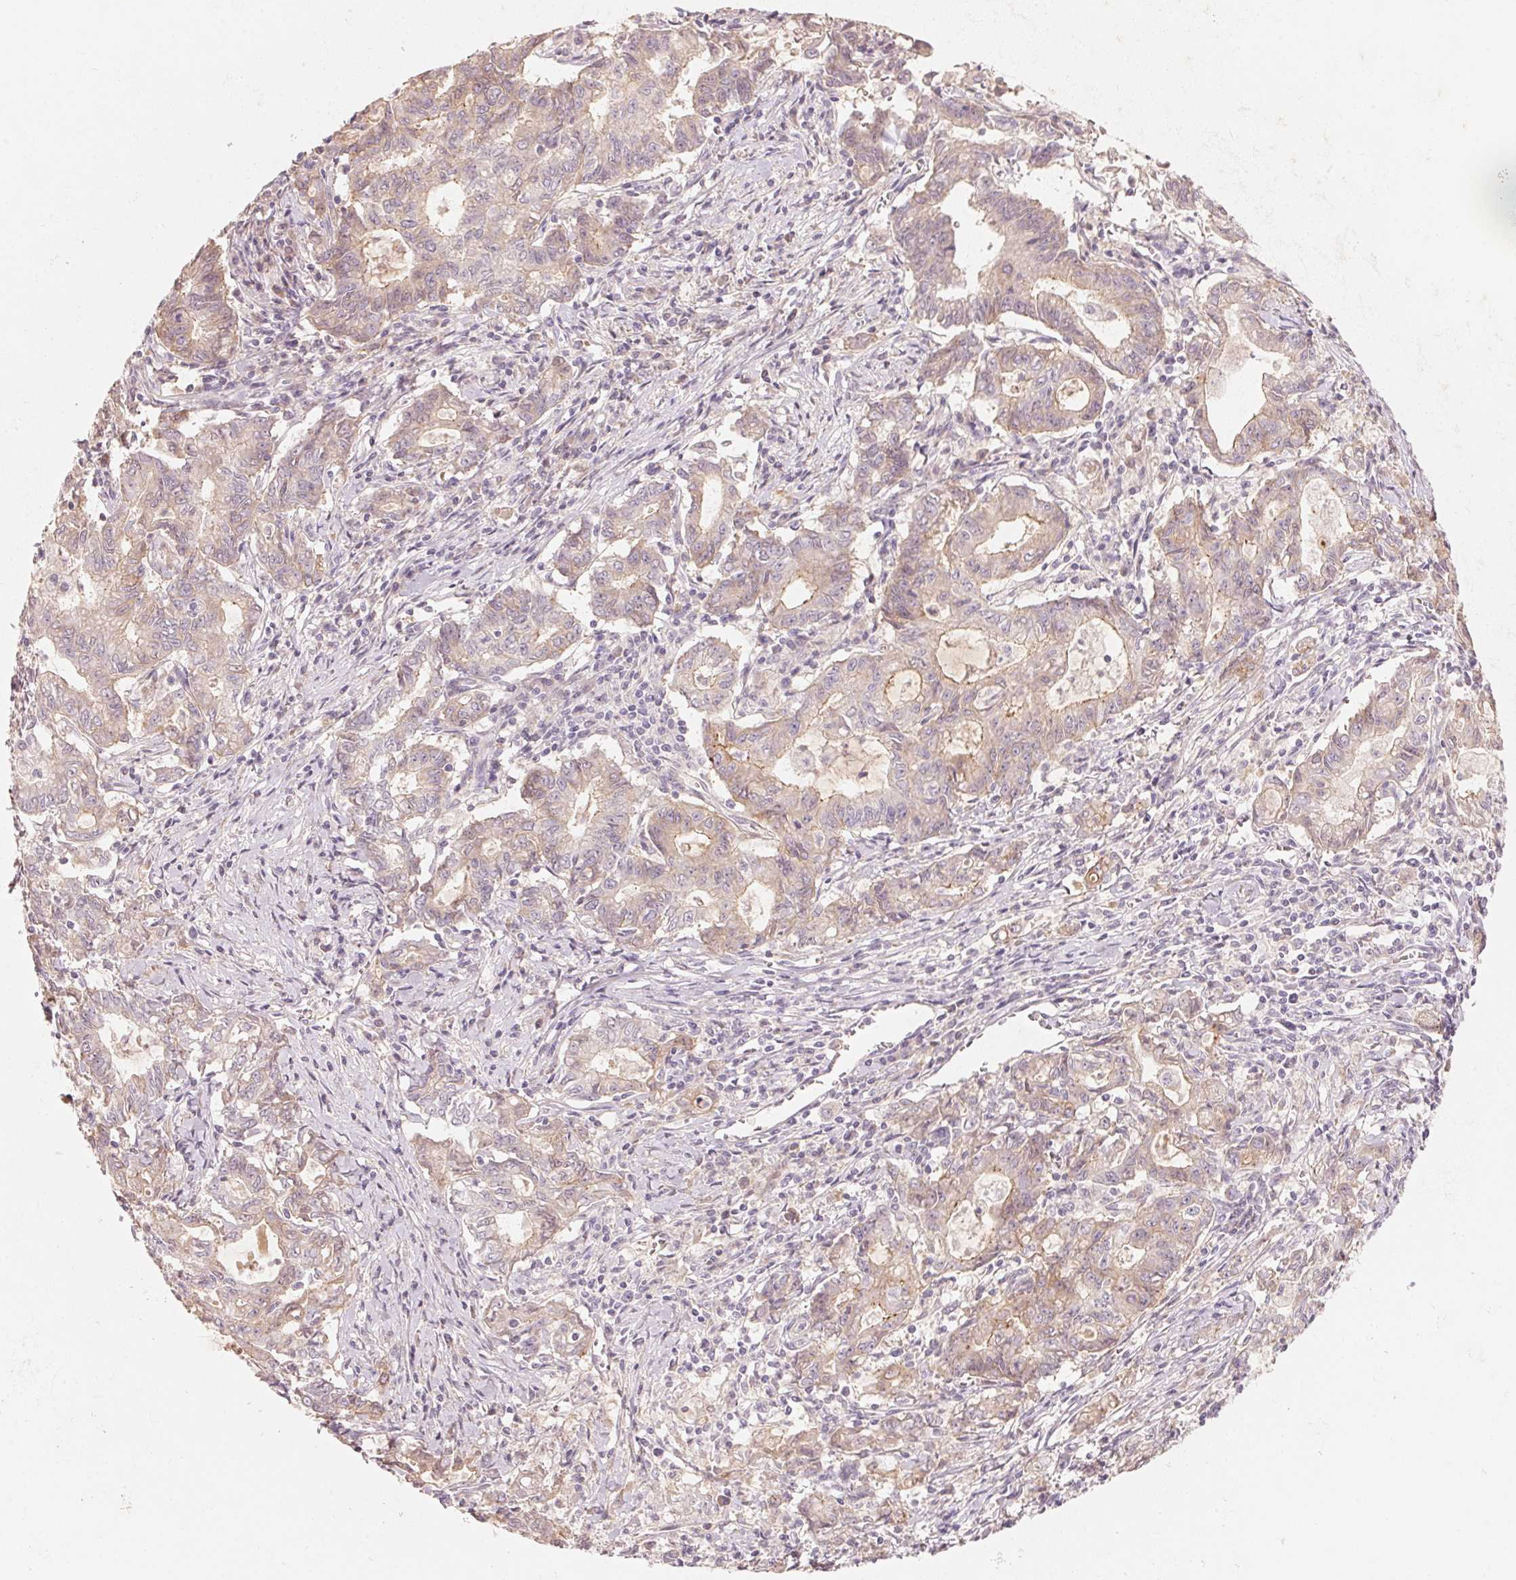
{"staining": {"intensity": "weak", "quantity": "<25%", "location": "cytoplasmic/membranous"}, "tissue": "stomach cancer", "cell_type": "Tumor cells", "image_type": "cancer", "snomed": [{"axis": "morphology", "description": "Adenocarcinoma, NOS"}, {"axis": "topography", "description": "Stomach, upper"}], "caption": "IHC photomicrograph of human adenocarcinoma (stomach) stained for a protein (brown), which shows no expression in tumor cells.", "gene": "TP53AIP1", "patient": {"sex": "female", "age": 79}}